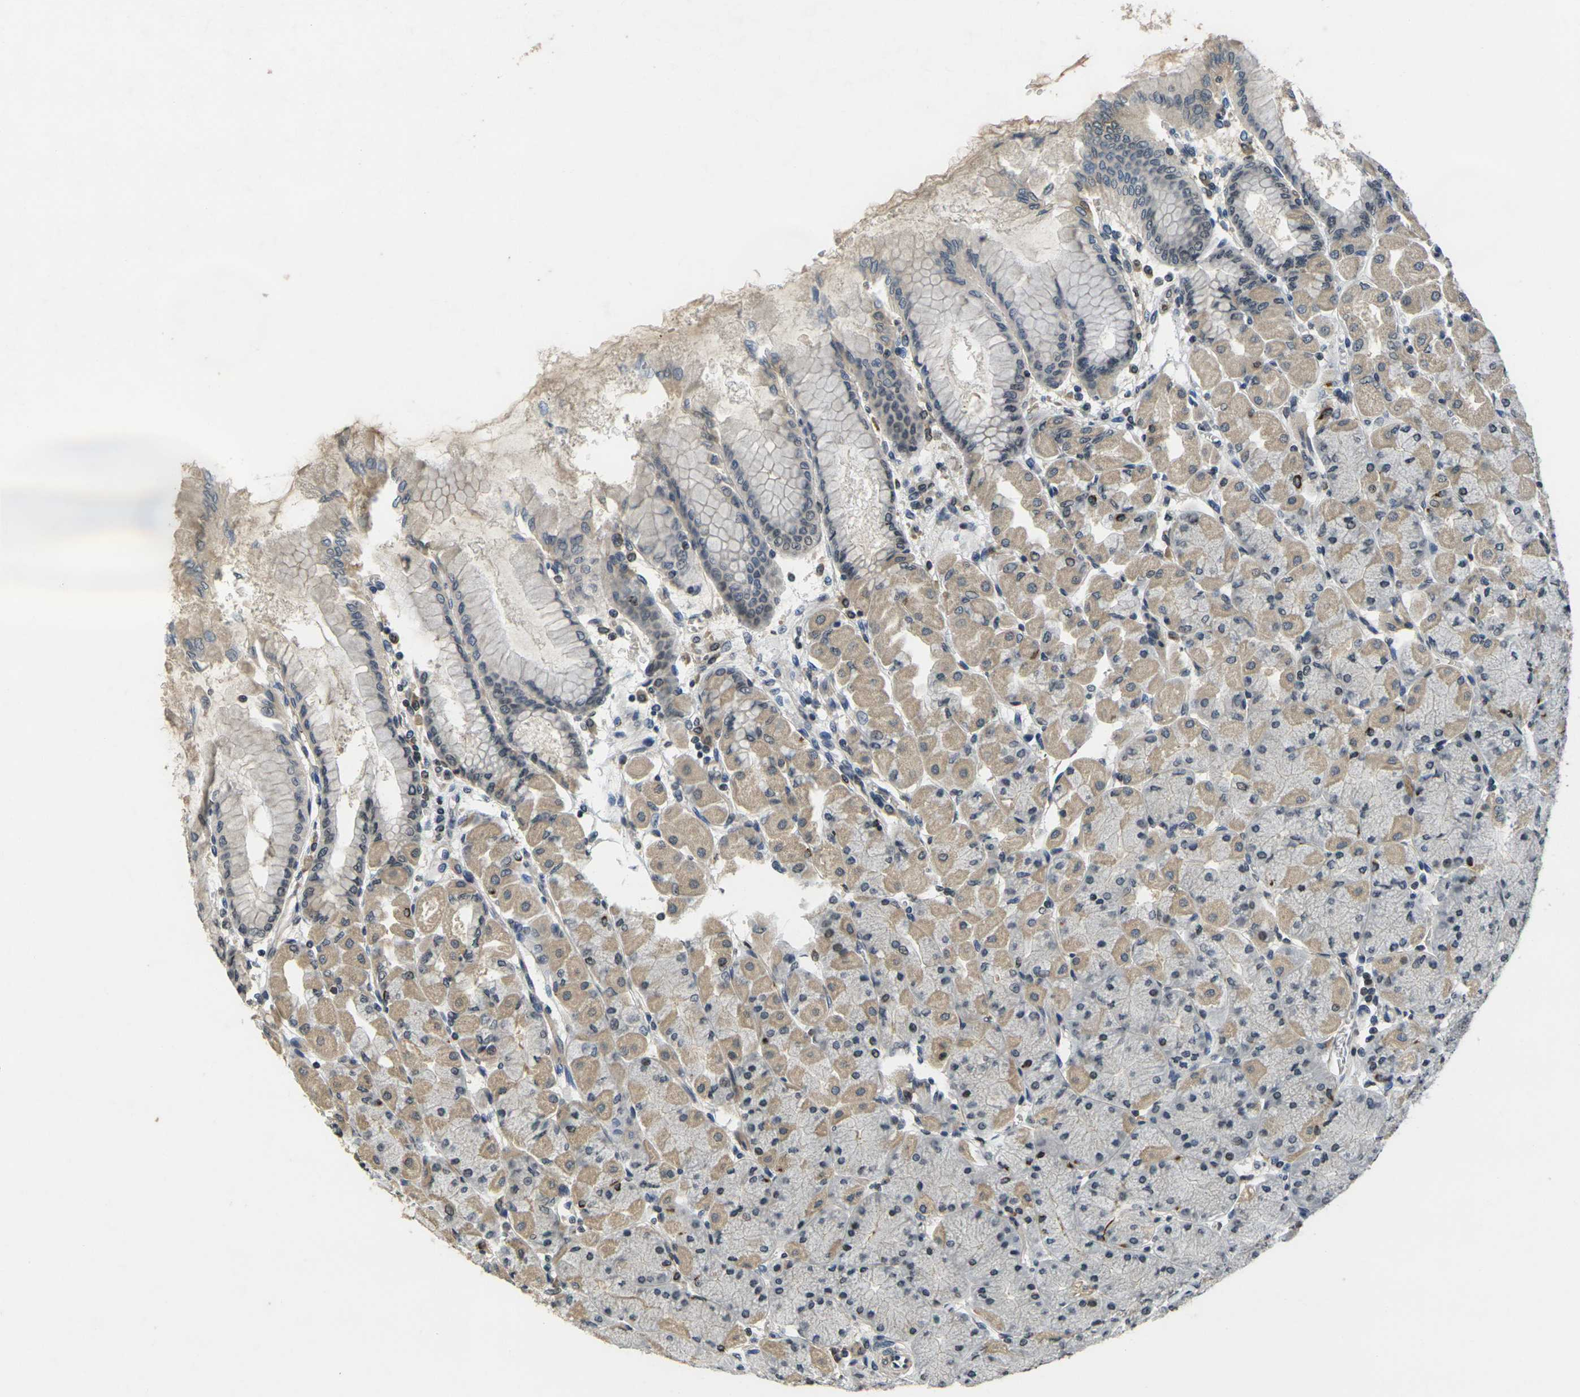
{"staining": {"intensity": "weak", "quantity": ">75%", "location": "cytoplasmic/membranous"}, "tissue": "stomach", "cell_type": "Glandular cells", "image_type": "normal", "snomed": [{"axis": "morphology", "description": "Normal tissue, NOS"}, {"axis": "topography", "description": "Stomach, upper"}], "caption": "An image showing weak cytoplasmic/membranous staining in about >75% of glandular cells in unremarkable stomach, as visualized by brown immunohistochemical staining.", "gene": "C1QC", "patient": {"sex": "female", "age": 56}}